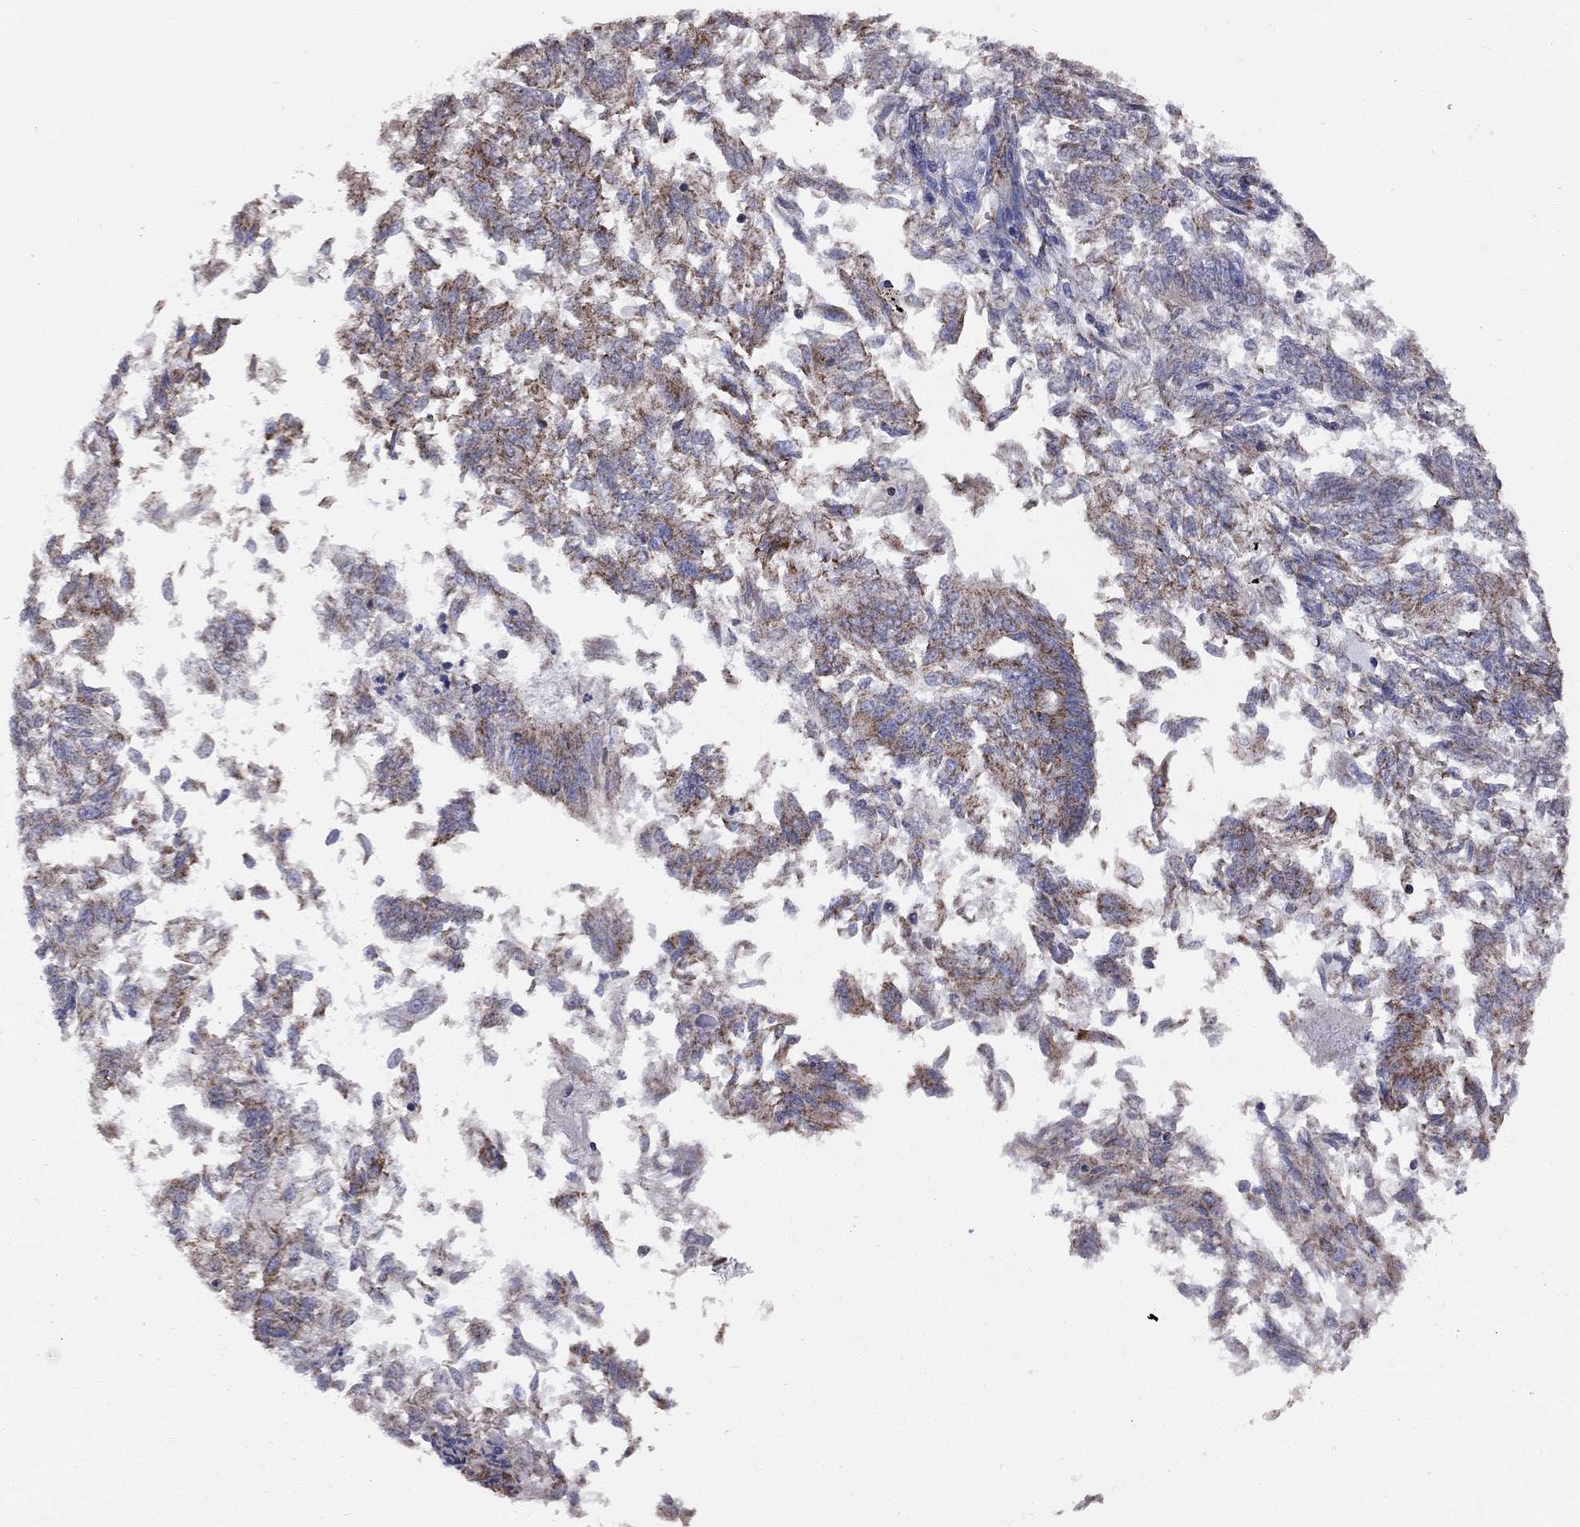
{"staining": {"intensity": "strong", "quantity": "25%-75%", "location": "cytoplasmic/membranous"}, "tissue": "endometrial cancer", "cell_type": "Tumor cells", "image_type": "cancer", "snomed": [{"axis": "morphology", "description": "Adenocarcinoma, NOS"}, {"axis": "topography", "description": "Endometrium"}], "caption": "The histopathology image reveals immunohistochemical staining of endometrial adenocarcinoma. There is strong cytoplasmic/membranous positivity is appreciated in about 25%-75% of tumor cells.", "gene": "NDUFB1", "patient": {"sex": "female", "age": 58}}